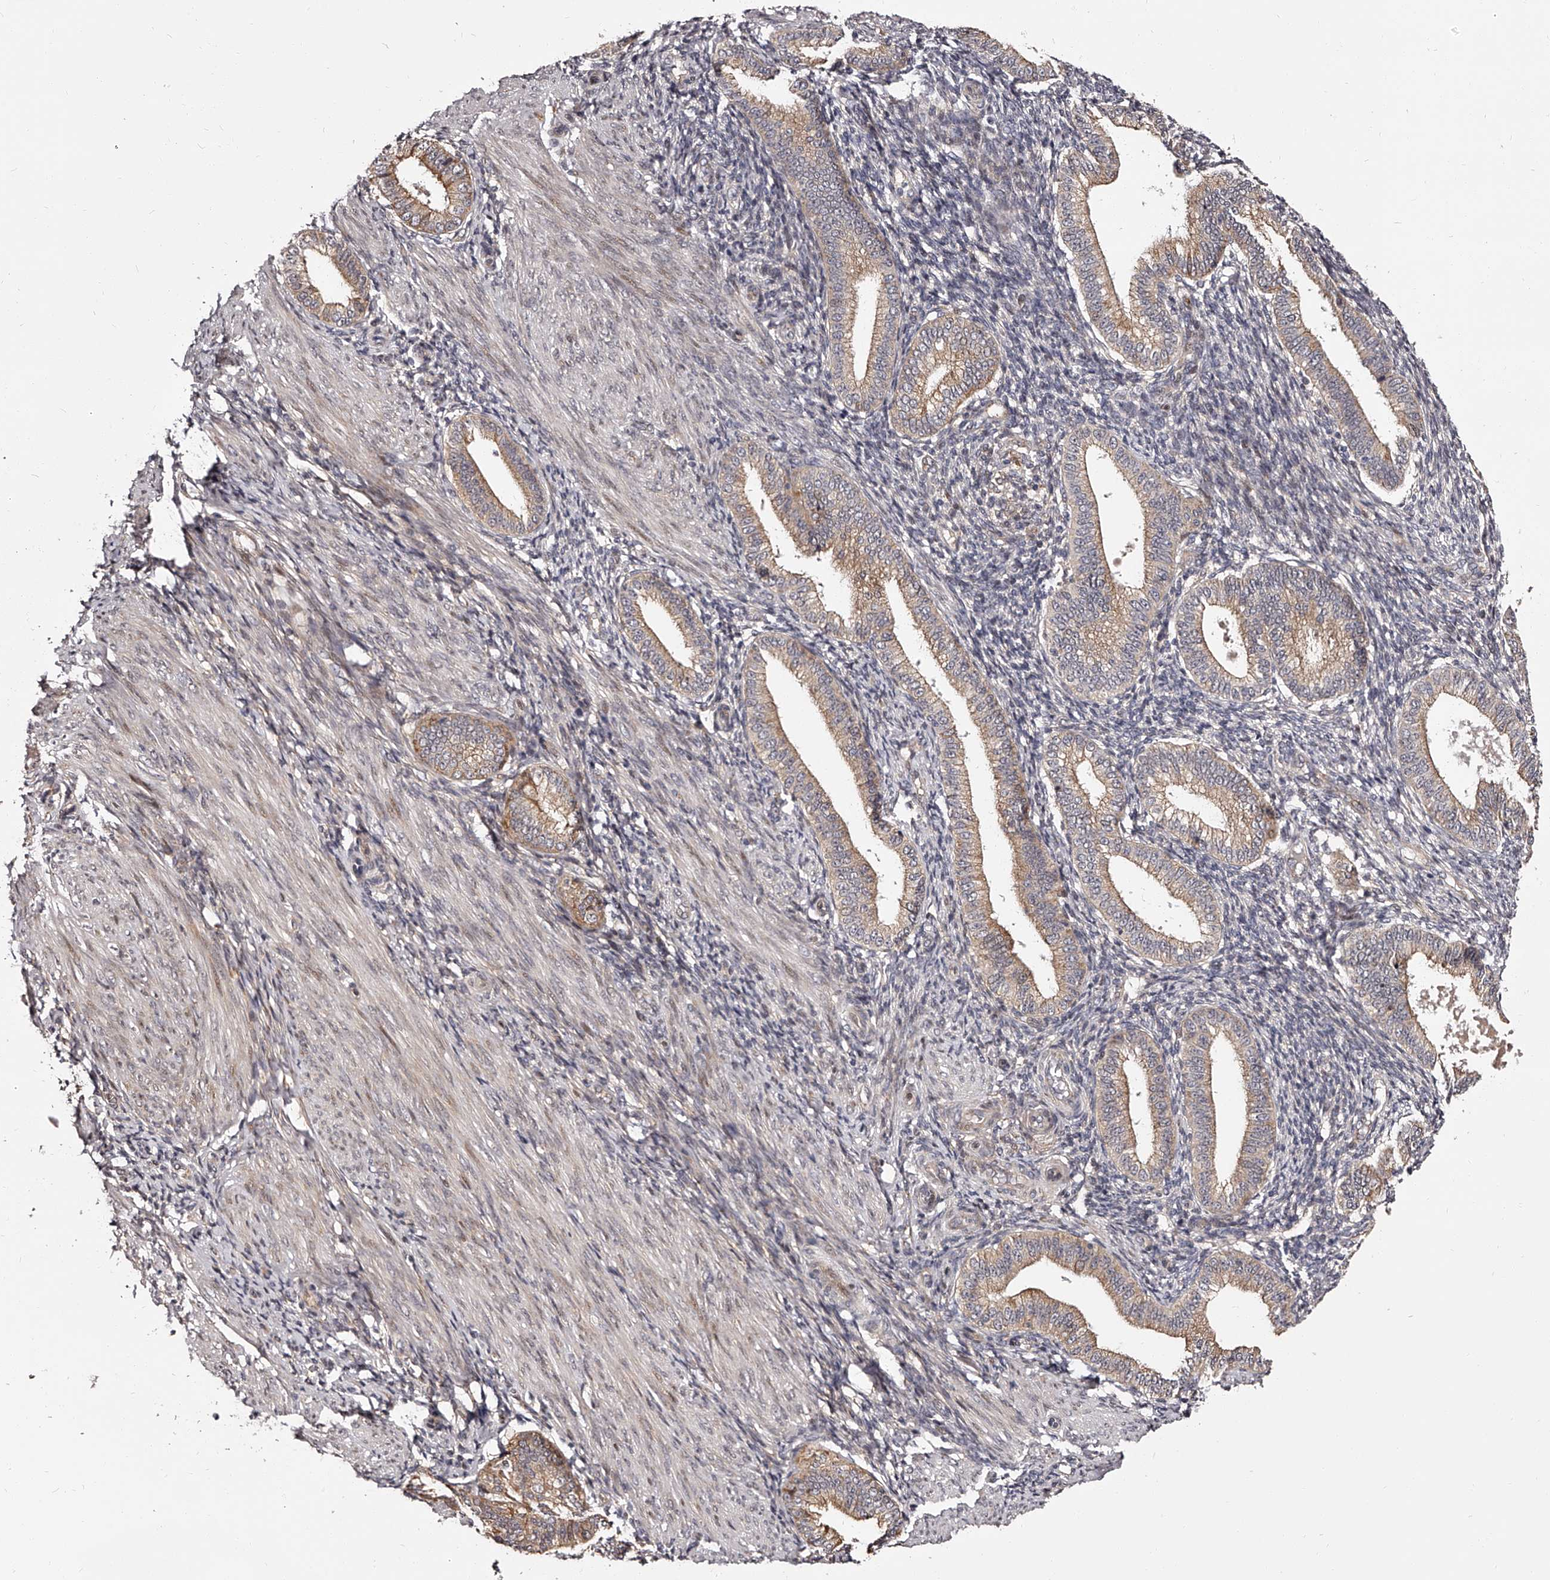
{"staining": {"intensity": "weak", "quantity": "<25%", "location": "cytoplasmic/membranous"}, "tissue": "endometrium", "cell_type": "Cells in endometrial stroma", "image_type": "normal", "snomed": [{"axis": "morphology", "description": "Normal tissue, NOS"}, {"axis": "topography", "description": "Endometrium"}], "caption": "Normal endometrium was stained to show a protein in brown. There is no significant positivity in cells in endometrial stroma. Nuclei are stained in blue.", "gene": "RSC1A1", "patient": {"sex": "female", "age": 39}}